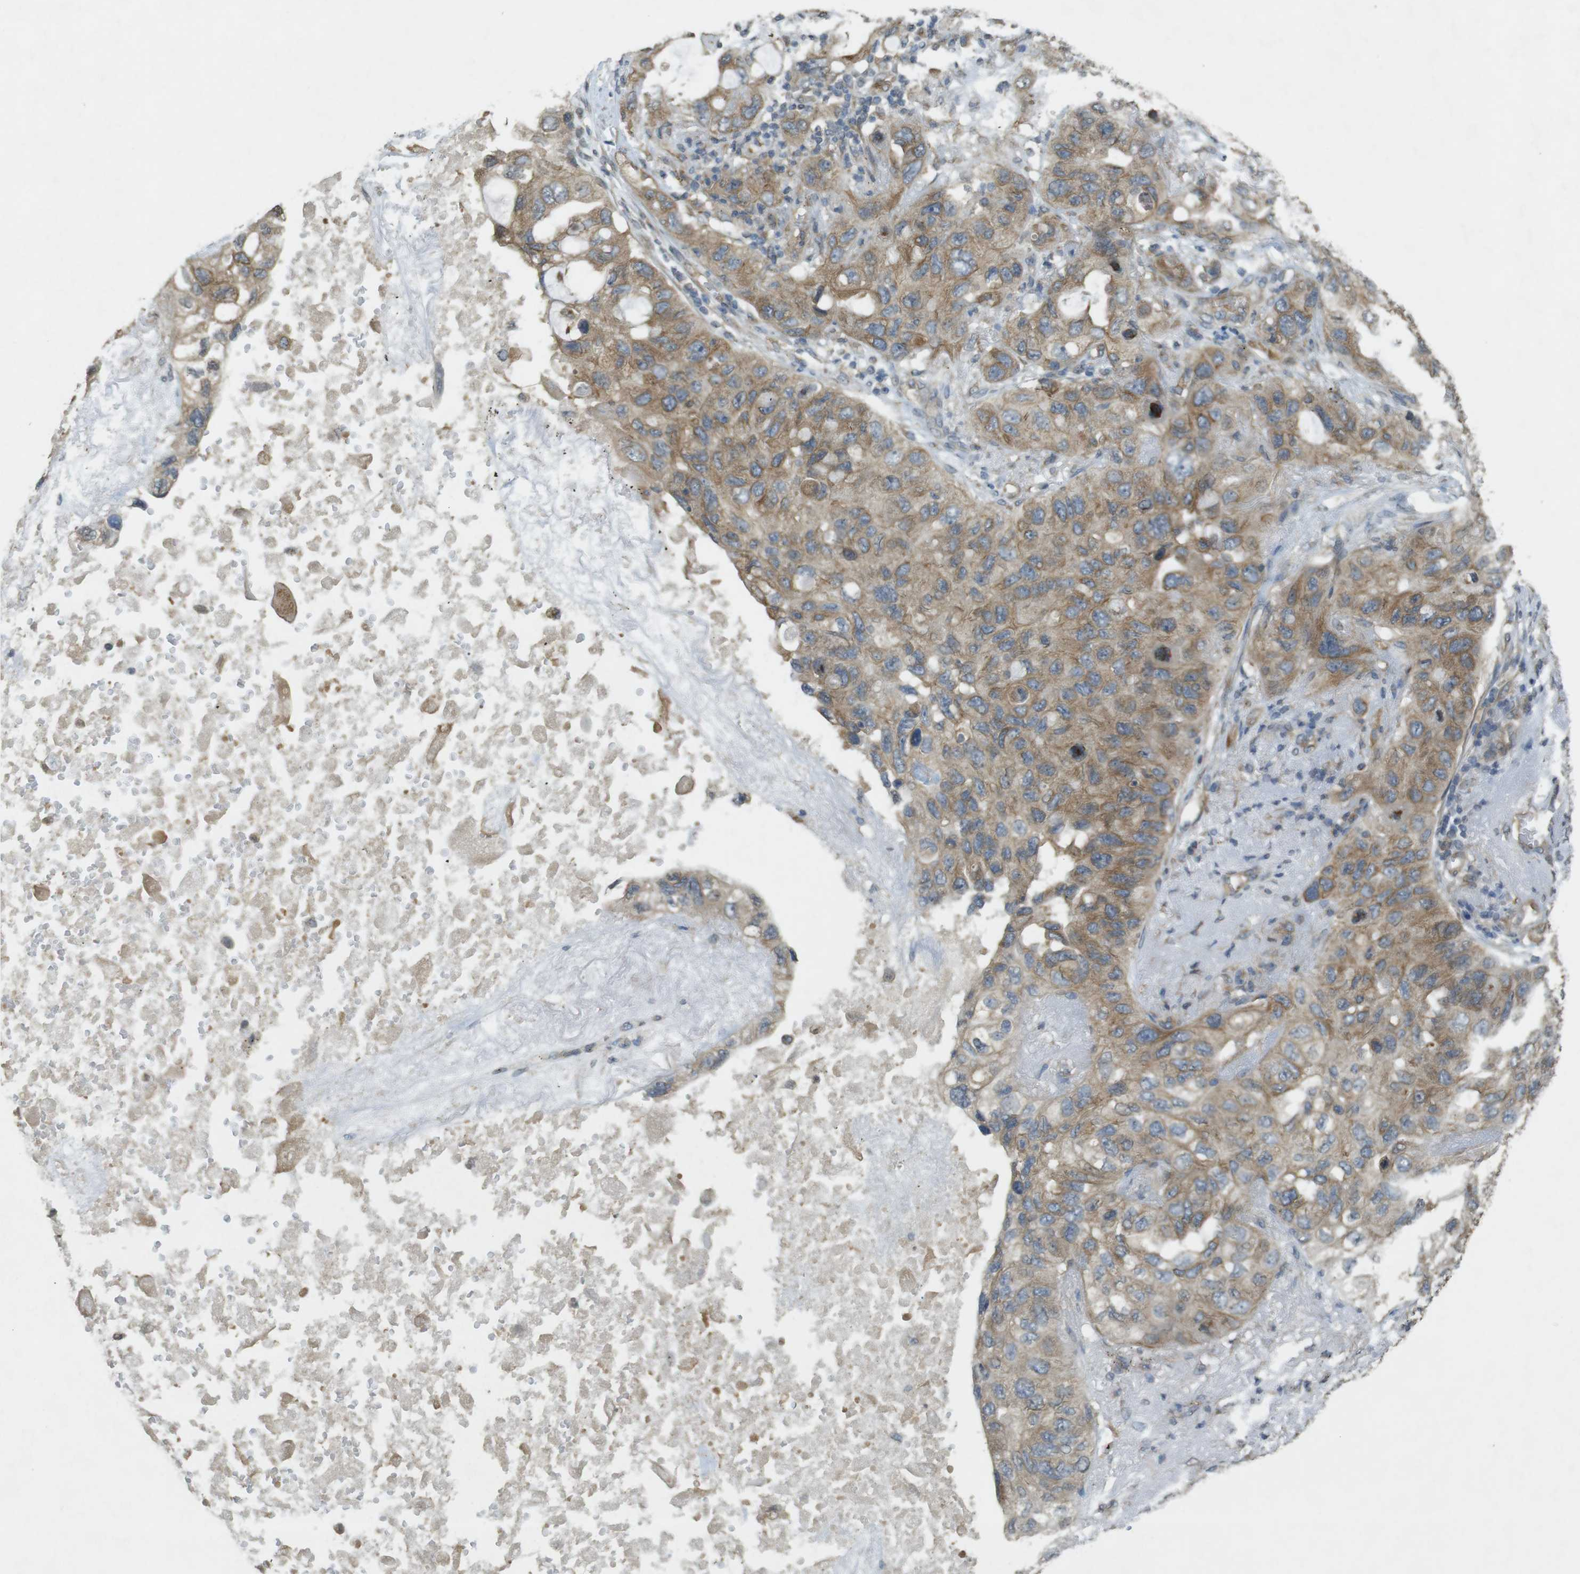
{"staining": {"intensity": "moderate", "quantity": ">75%", "location": "cytoplasmic/membranous"}, "tissue": "lung cancer", "cell_type": "Tumor cells", "image_type": "cancer", "snomed": [{"axis": "morphology", "description": "Squamous cell carcinoma, NOS"}, {"axis": "topography", "description": "Lung"}], "caption": "Immunohistochemical staining of lung squamous cell carcinoma exhibits medium levels of moderate cytoplasmic/membranous positivity in approximately >75% of tumor cells.", "gene": "KIF5B", "patient": {"sex": "female", "age": 73}}